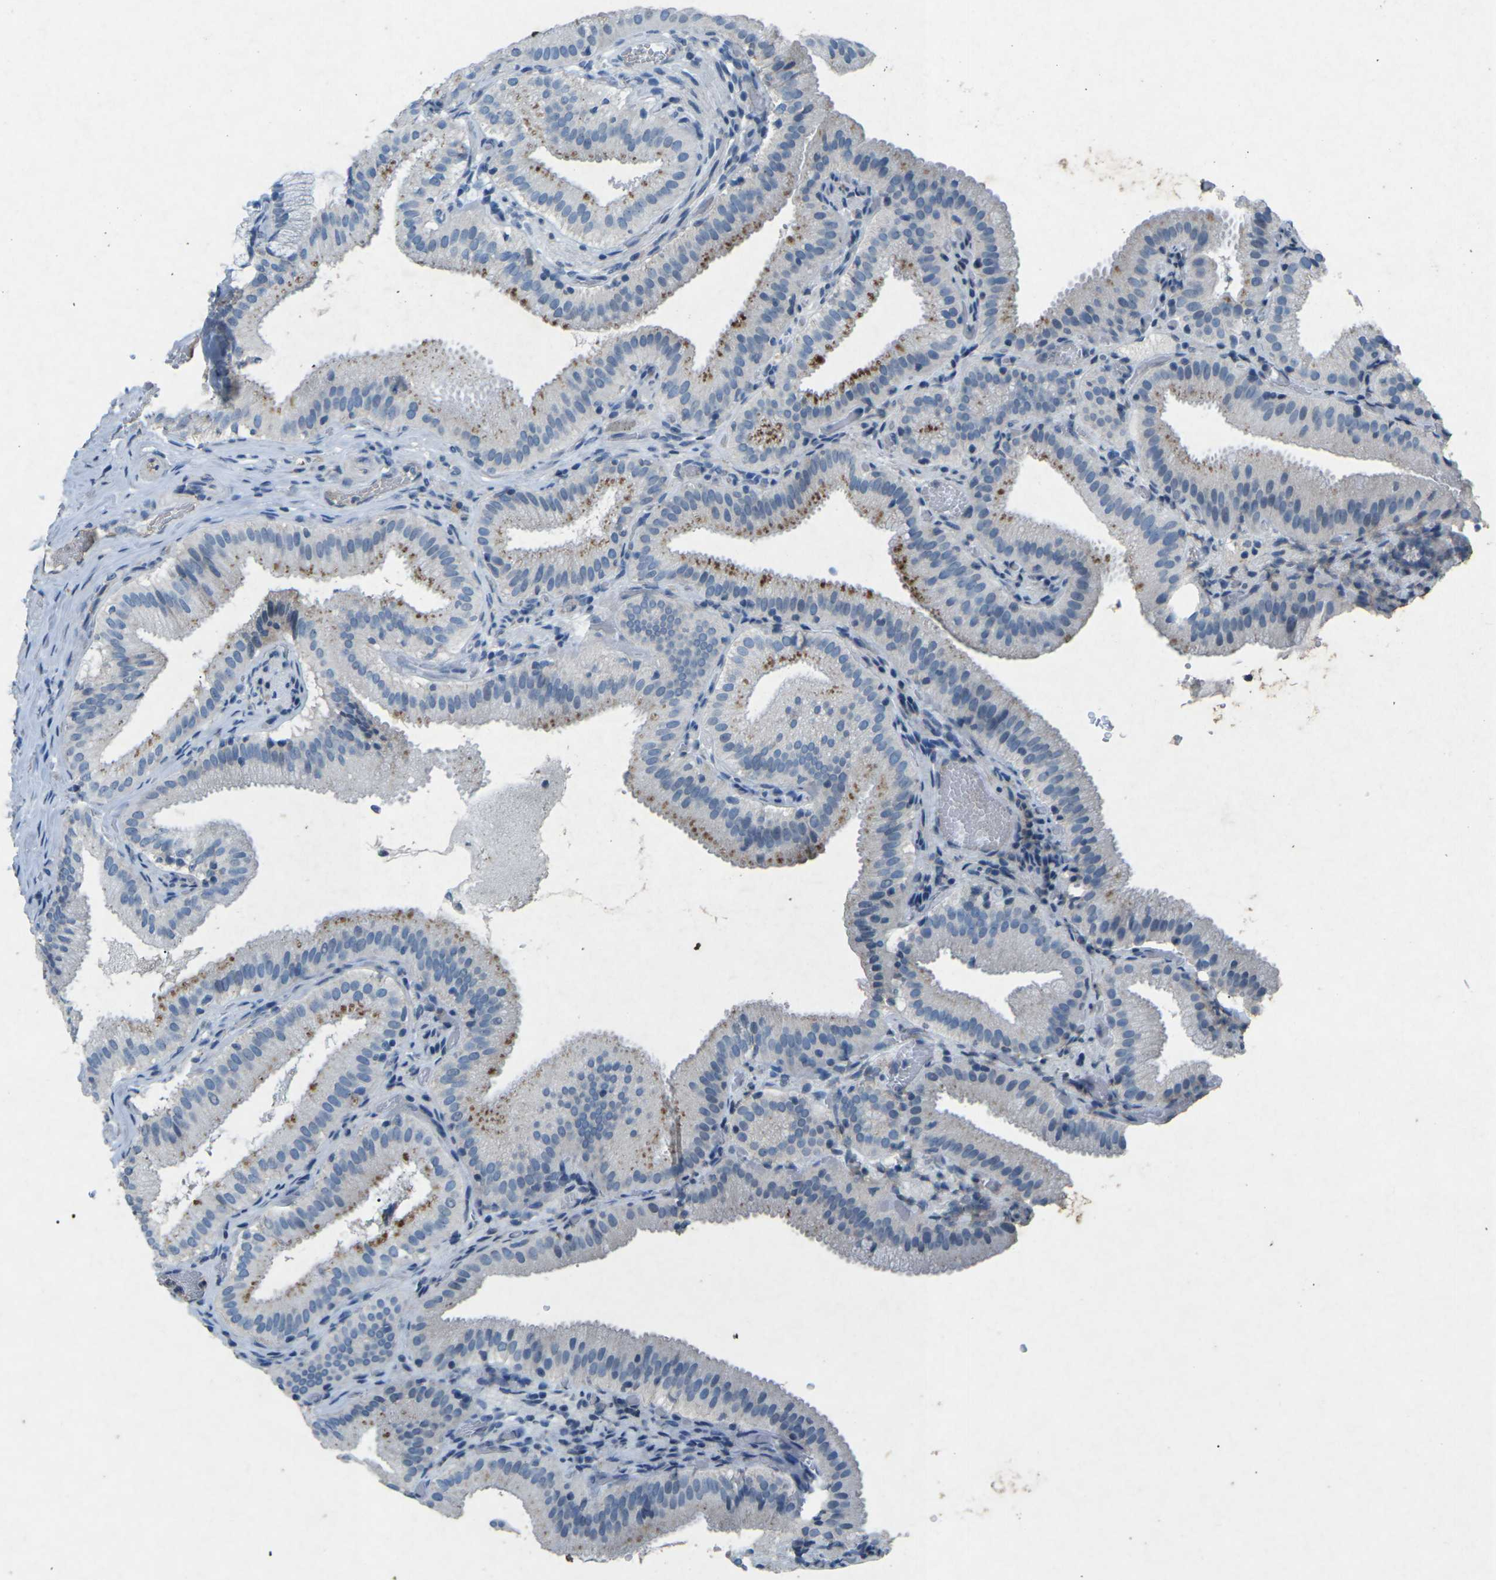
{"staining": {"intensity": "moderate", "quantity": "<25%", "location": "cytoplasmic/membranous"}, "tissue": "gallbladder", "cell_type": "Glandular cells", "image_type": "normal", "snomed": [{"axis": "morphology", "description": "Normal tissue, NOS"}, {"axis": "topography", "description": "Gallbladder"}], "caption": "Normal gallbladder reveals moderate cytoplasmic/membranous expression in about <25% of glandular cells, visualized by immunohistochemistry.", "gene": "A1BG", "patient": {"sex": "male", "age": 54}}